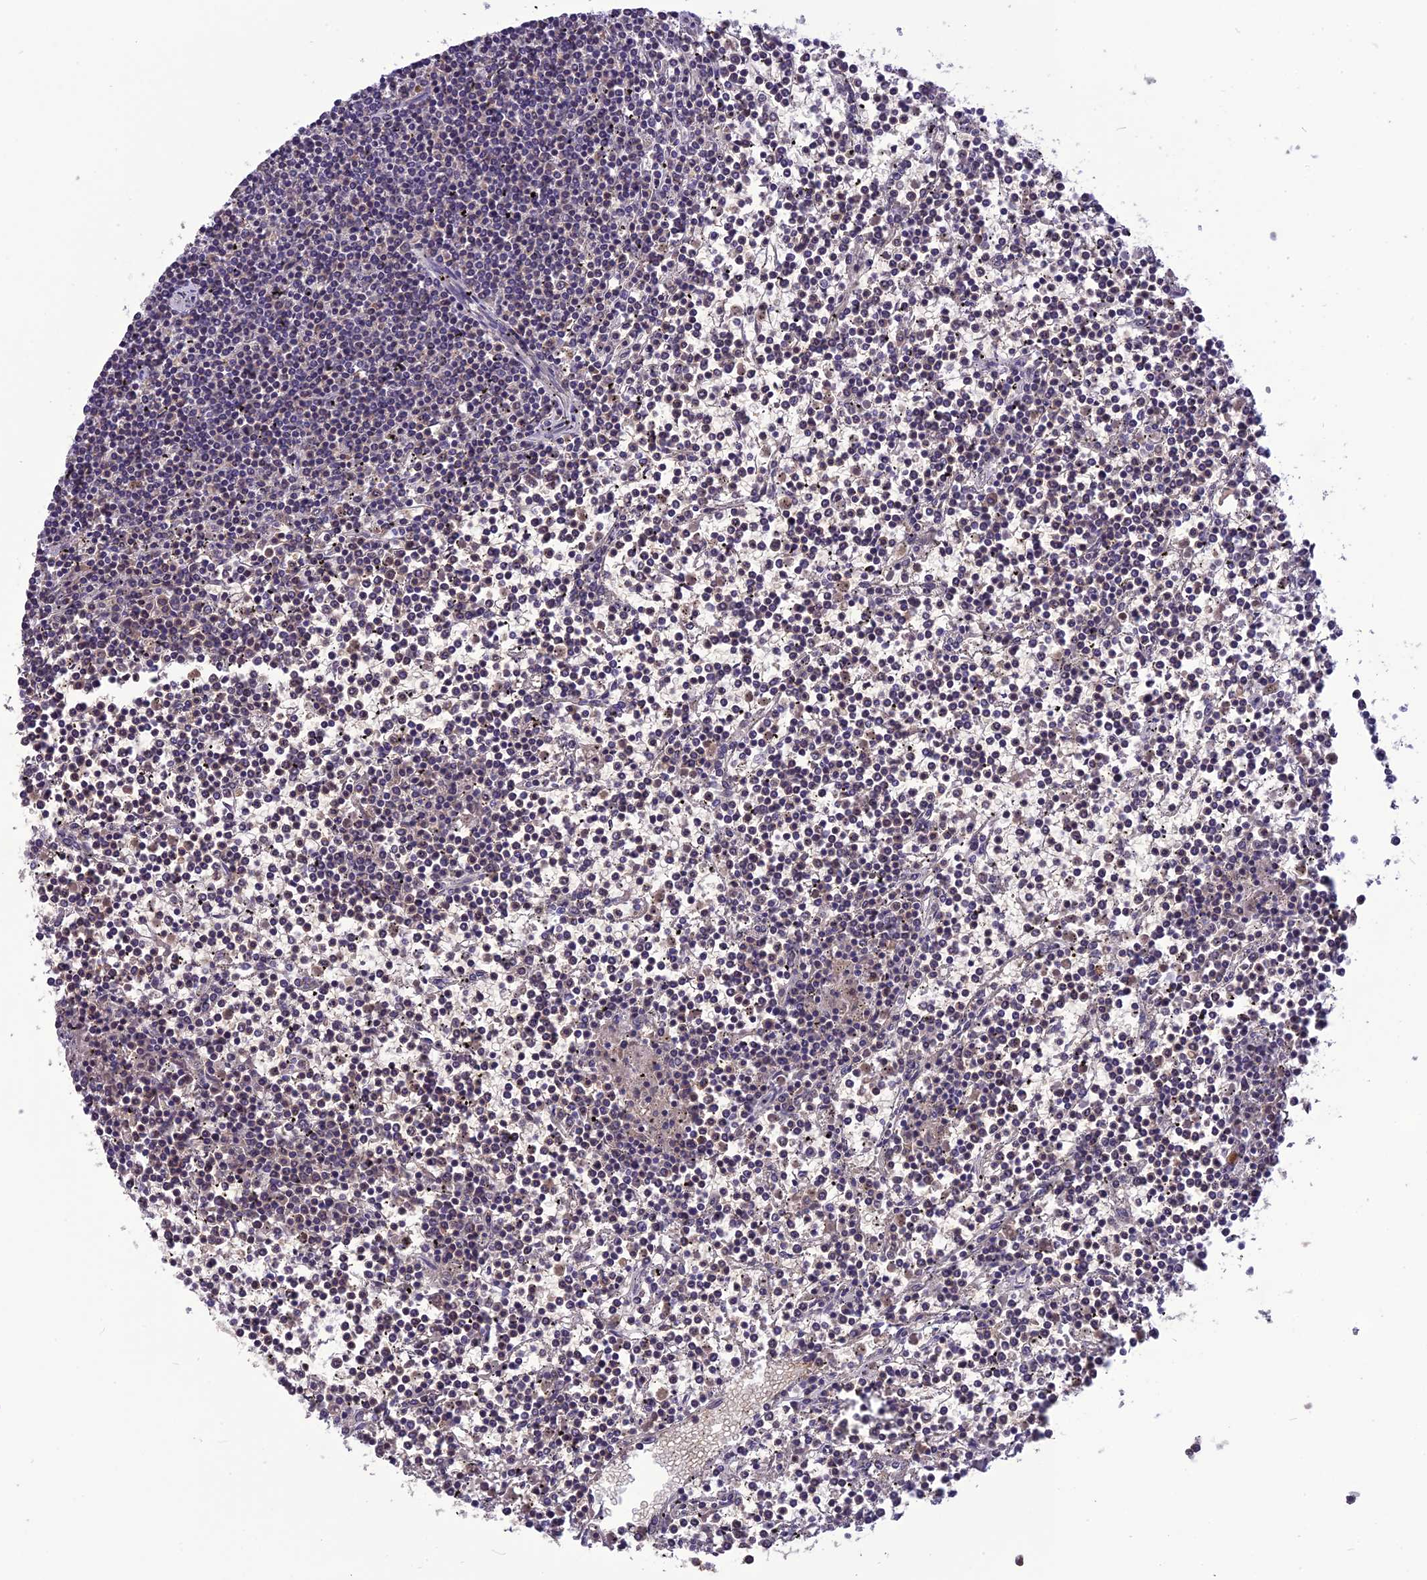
{"staining": {"intensity": "negative", "quantity": "none", "location": "none"}, "tissue": "lymphoma", "cell_type": "Tumor cells", "image_type": "cancer", "snomed": [{"axis": "morphology", "description": "Malignant lymphoma, non-Hodgkin's type, Low grade"}, {"axis": "topography", "description": "Spleen"}], "caption": "An IHC photomicrograph of lymphoma is shown. There is no staining in tumor cells of lymphoma.", "gene": "PSMF1", "patient": {"sex": "female", "age": 19}}